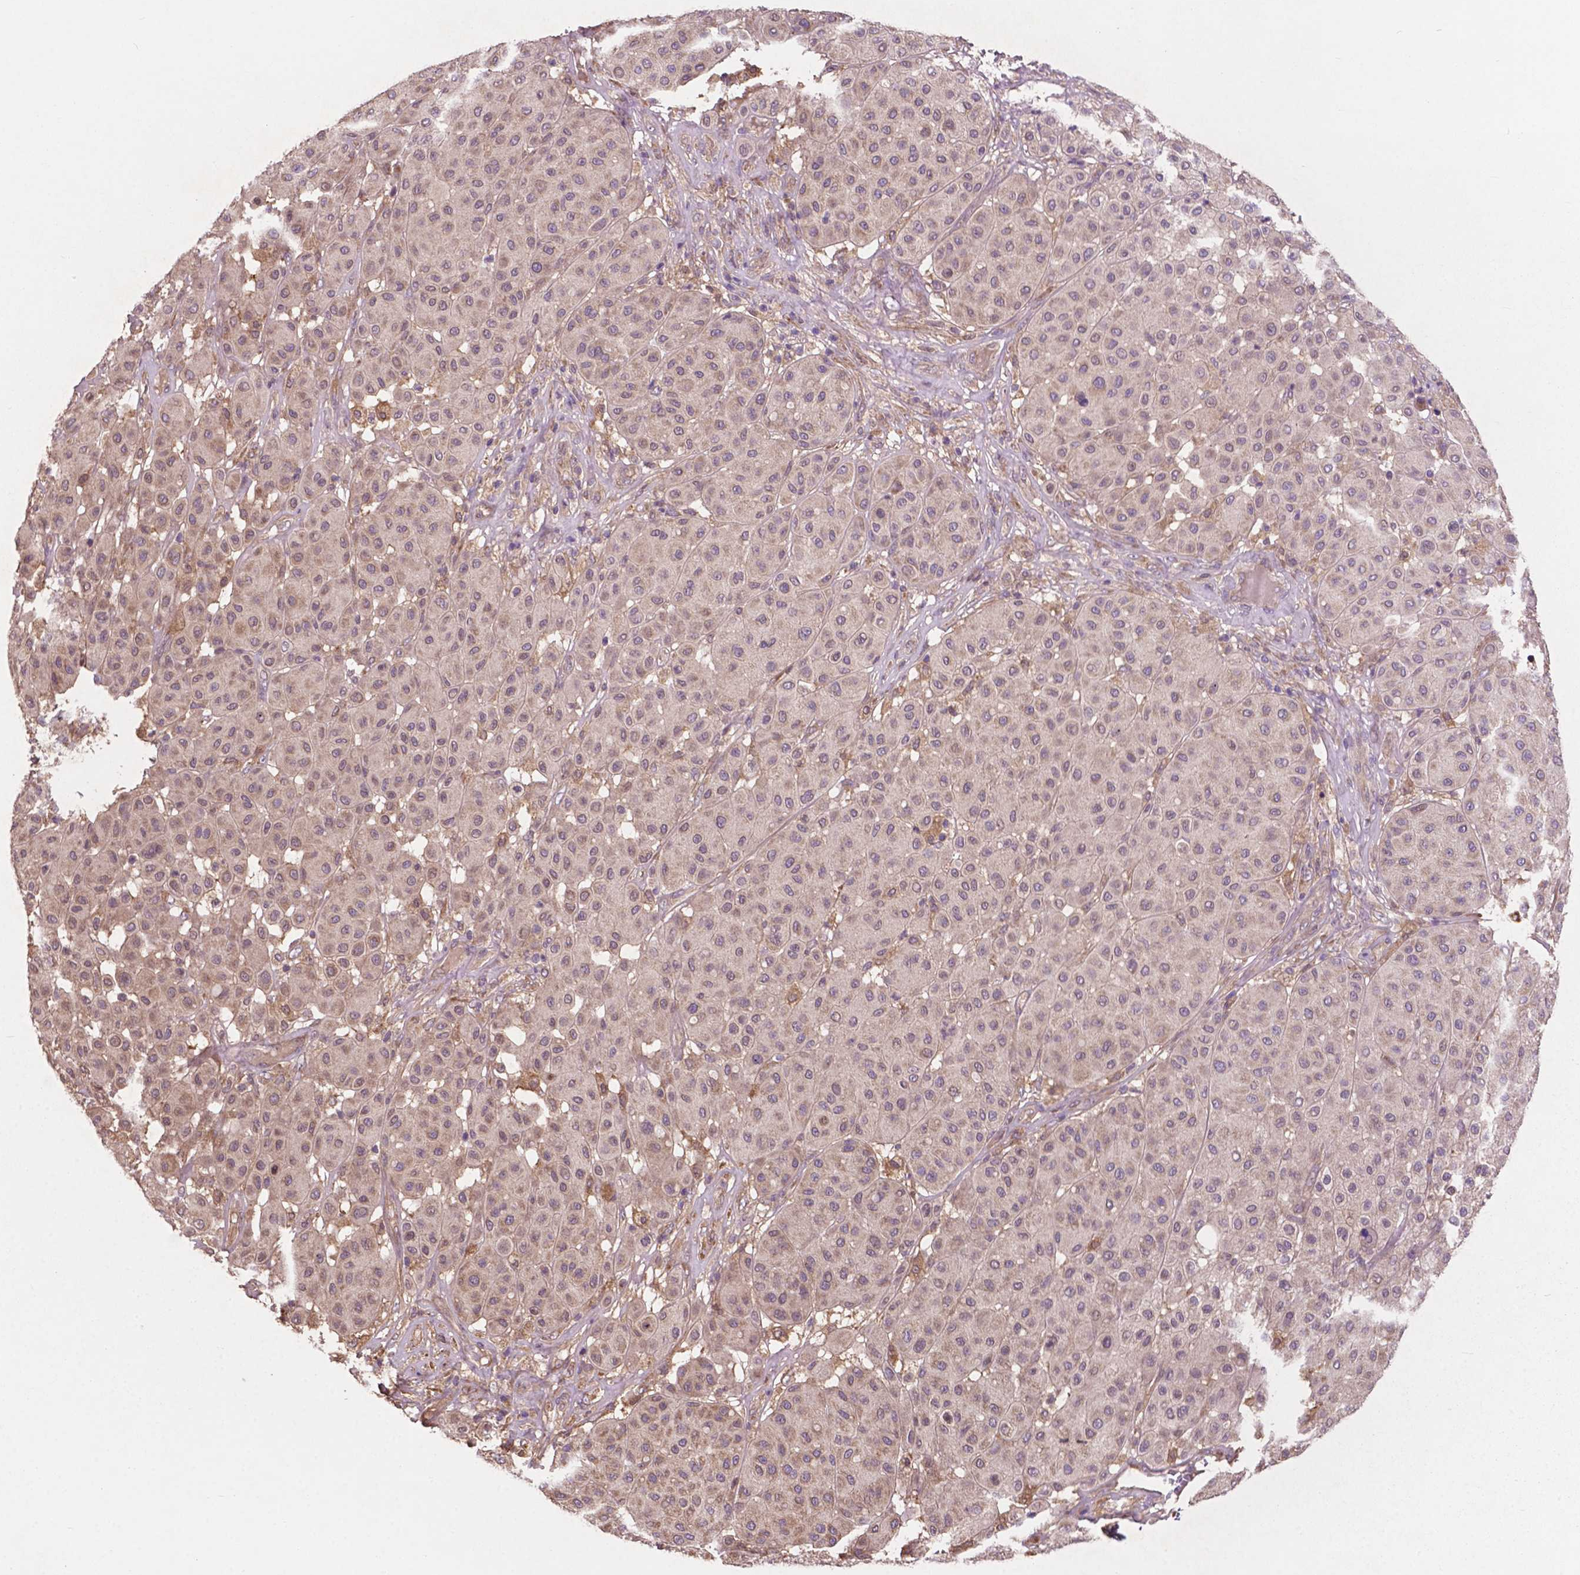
{"staining": {"intensity": "weak", "quantity": "<25%", "location": "cytoplasmic/membranous"}, "tissue": "melanoma", "cell_type": "Tumor cells", "image_type": "cancer", "snomed": [{"axis": "morphology", "description": "Malignant melanoma, Metastatic site"}, {"axis": "topography", "description": "Smooth muscle"}], "caption": "This is a image of immunohistochemistry (IHC) staining of melanoma, which shows no staining in tumor cells.", "gene": "GJA9", "patient": {"sex": "male", "age": 41}}